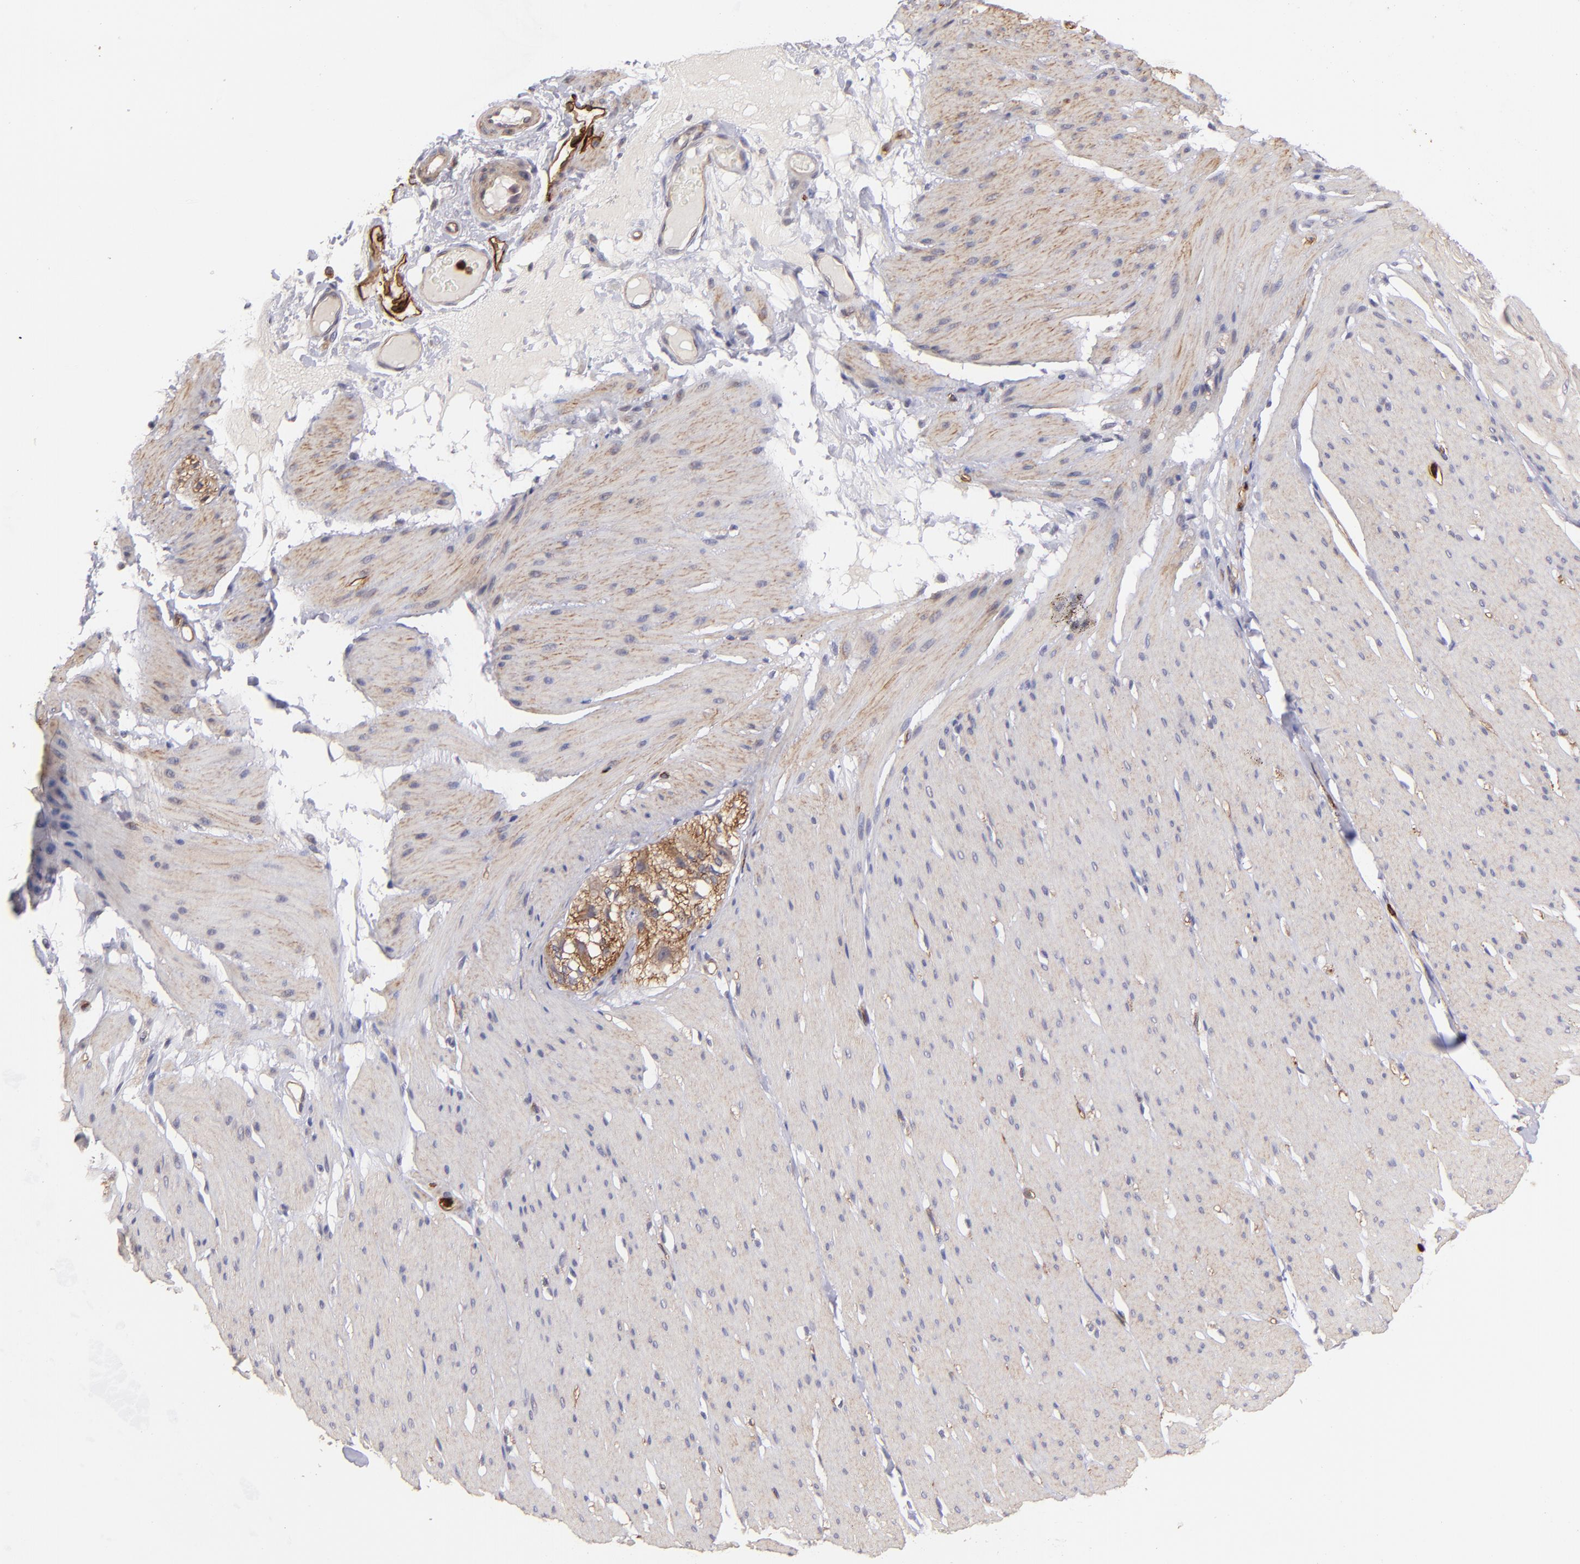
{"staining": {"intensity": "weak", "quantity": ">75%", "location": "cytoplasmic/membranous"}, "tissue": "smooth muscle", "cell_type": "Smooth muscle cells", "image_type": "normal", "snomed": [{"axis": "morphology", "description": "Normal tissue, NOS"}, {"axis": "topography", "description": "Smooth muscle"}, {"axis": "topography", "description": "Colon"}], "caption": "Normal smooth muscle demonstrates weak cytoplasmic/membranous expression in approximately >75% of smooth muscle cells (Stains: DAB (3,3'-diaminobenzidine) in brown, nuclei in blue, Microscopy: brightfield microscopy at high magnification)..", "gene": "DYSF", "patient": {"sex": "male", "age": 67}}